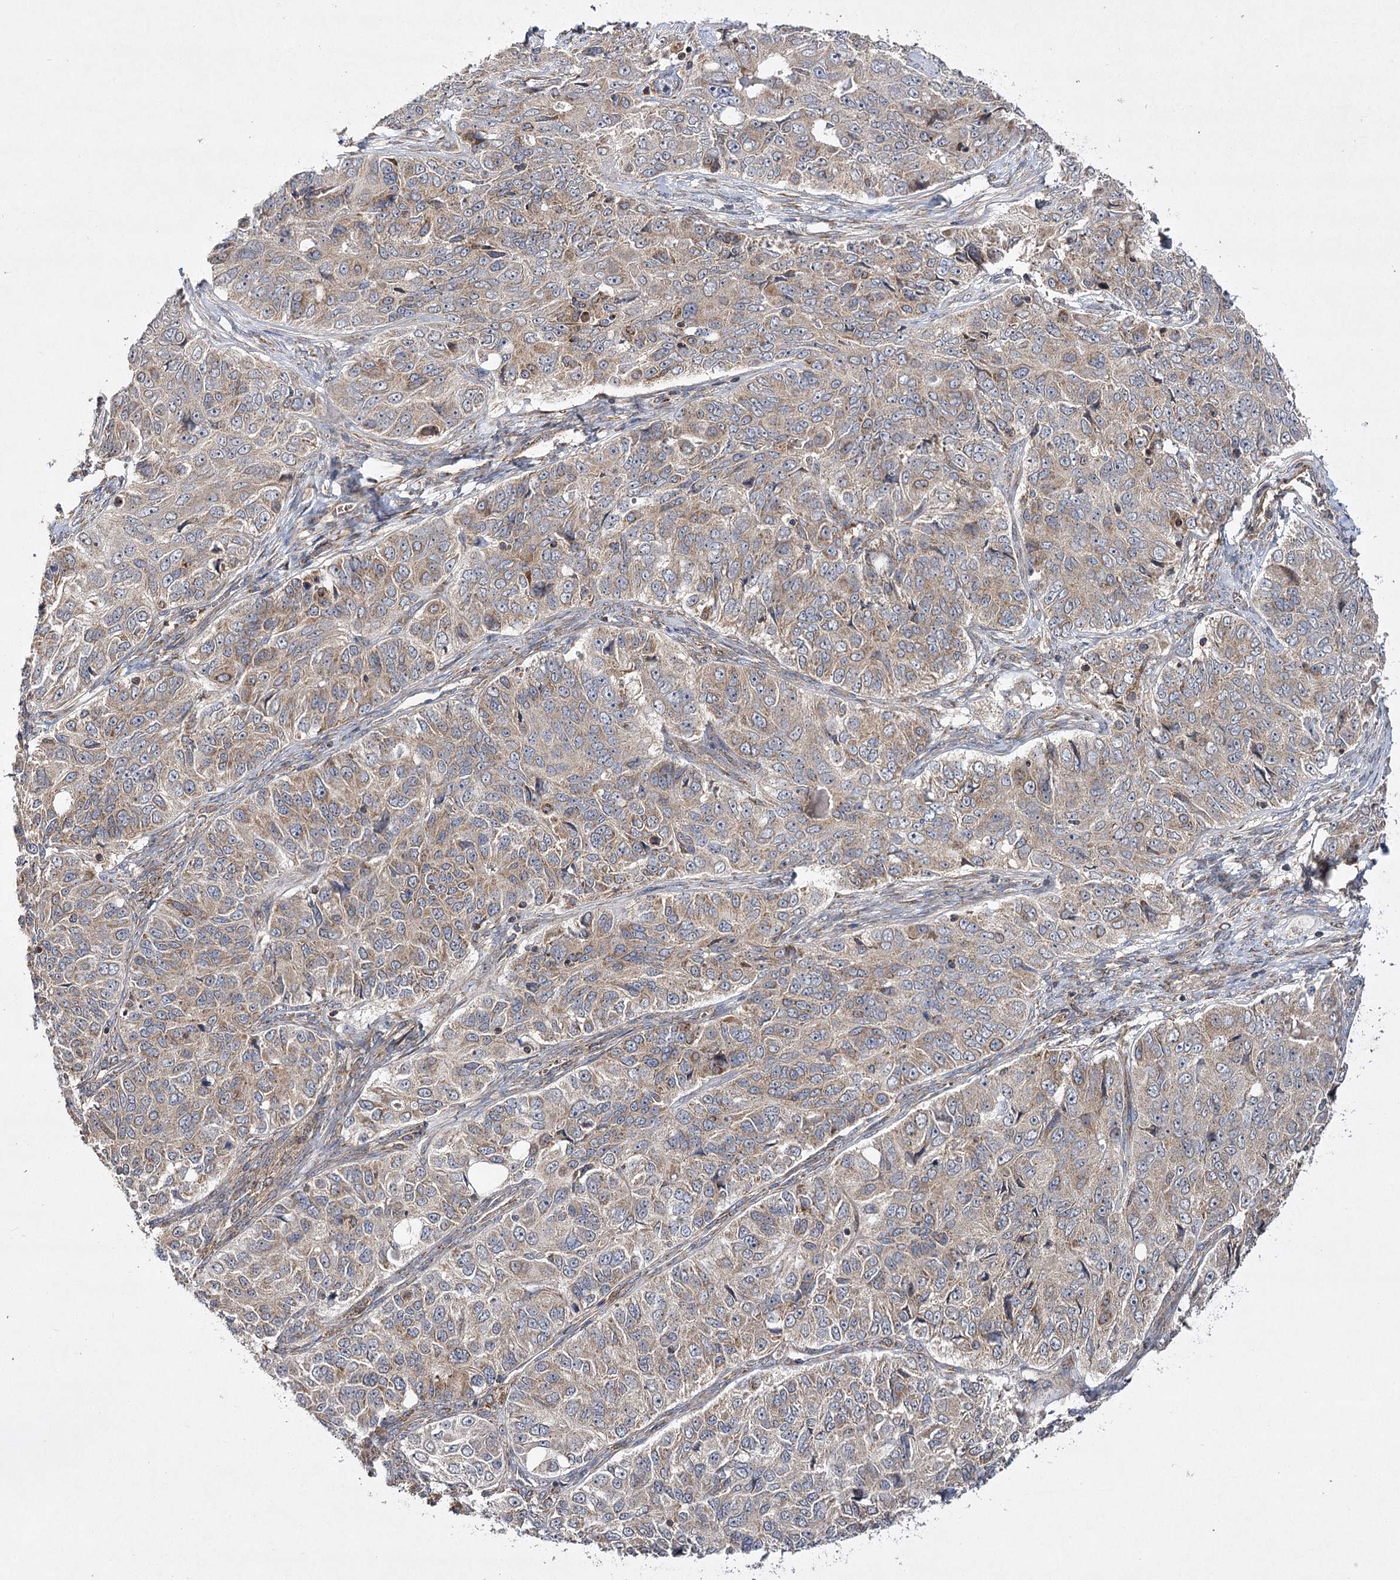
{"staining": {"intensity": "weak", "quantity": "25%-75%", "location": "cytoplasmic/membranous"}, "tissue": "ovarian cancer", "cell_type": "Tumor cells", "image_type": "cancer", "snomed": [{"axis": "morphology", "description": "Carcinoma, endometroid"}, {"axis": "topography", "description": "Ovary"}], "caption": "DAB (3,3'-diaminobenzidine) immunohistochemical staining of human endometroid carcinoma (ovarian) demonstrates weak cytoplasmic/membranous protein expression in about 25%-75% of tumor cells.", "gene": "DNAJC13", "patient": {"sex": "female", "age": 51}}